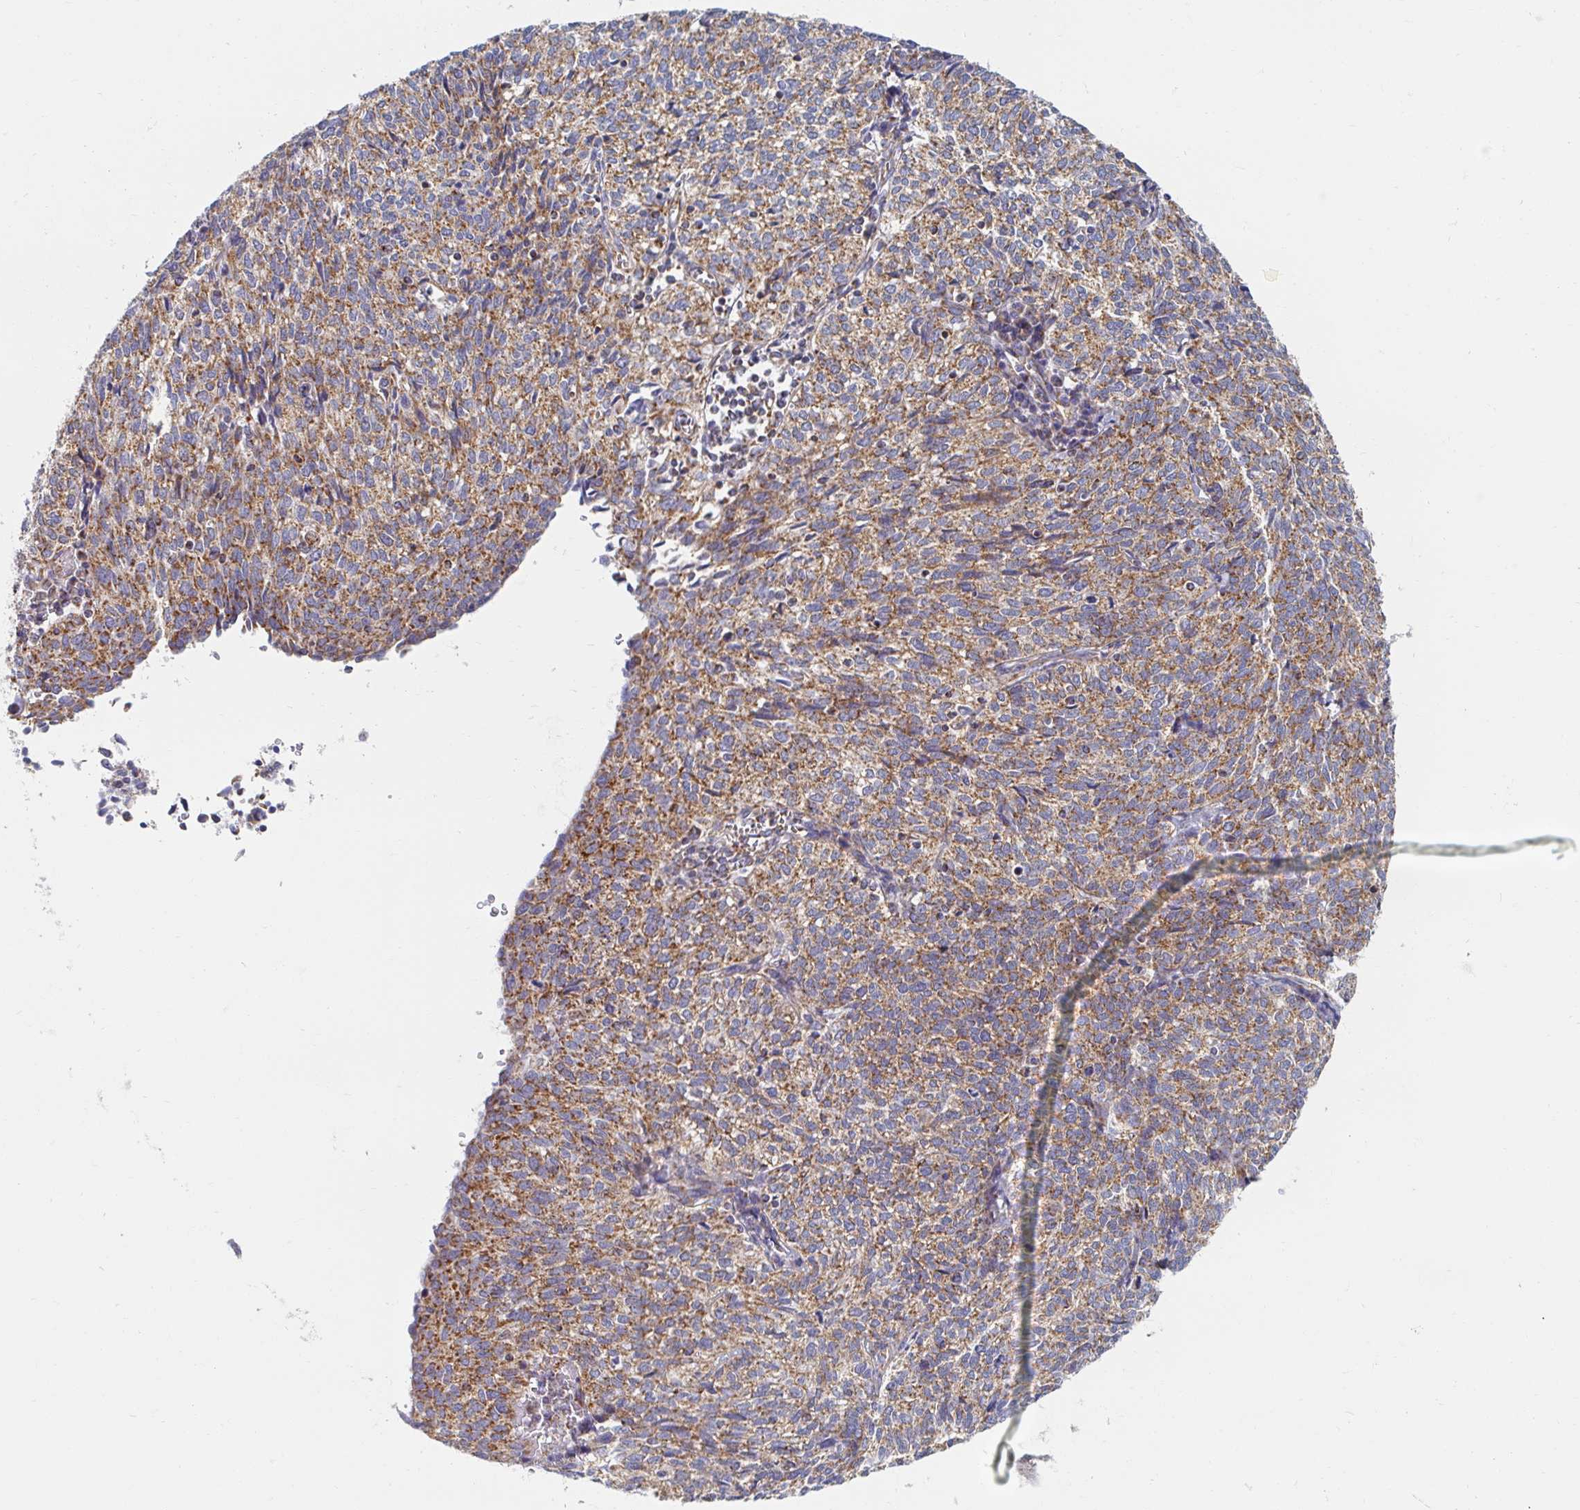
{"staining": {"intensity": "moderate", "quantity": ">75%", "location": "cytoplasmic/membranous"}, "tissue": "cervical cancer", "cell_type": "Tumor cells", "image_type": "cancer", "snomed": [{"axis": "morphology", "description": "Normal tissue, NOS"}, {"axis": "morphology", "description": "Squamous cell carcinoma, NOS"}, {"axis": "topography", "description": "Vagina"}, {"axis": "topography", "description": "Cervix"}], "caption": "A micrograph of squamous cell carcinoma (cervical) stained for a protein reveals moderate cytoplasmic/membranous brown staining in tumor cells.", "gene": "MAVS", "patient": {"sex": "female", "age": 45}}